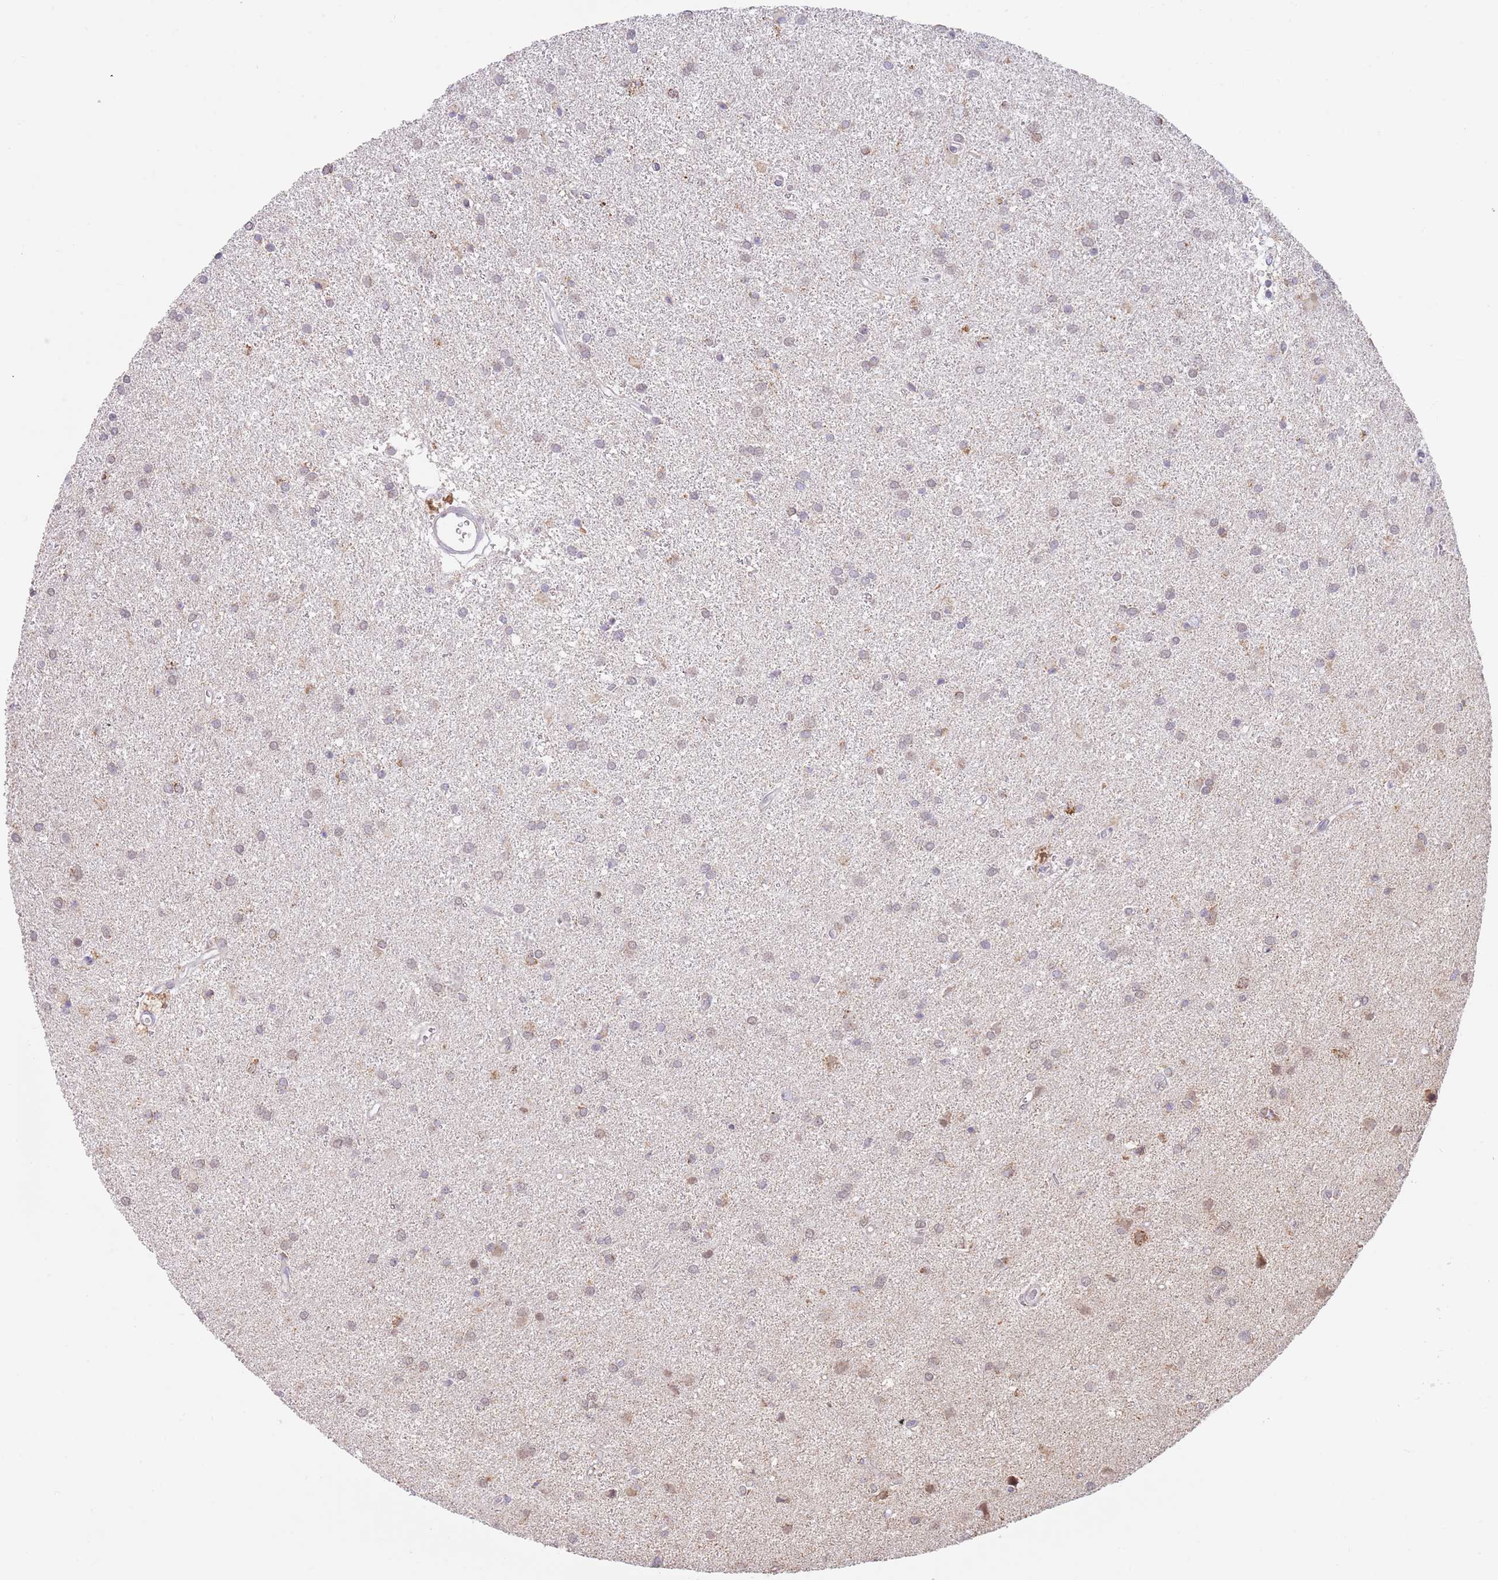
{"staining": {"intensity": "moderate", "quantity": "<25%", "location": "cytoplasmic/membranous"}, "tissue": "glioma", "cell_type": "Tumor cells", "image_type": "cancer", "snomed": [{"axis": "morphology", "description": "Glioma, malignant, High grade"}, {"axis": "topography", "description": "Brain"}], "caption": "DAB immunohistochemical staining of human malignant glioma (high-grade) displays moderate cytoplasmic/membranous protein positivity in approximately <25% of tumor cells.", "gene": "TIMM13", "patient": {"sex": "female", "age": 50}}